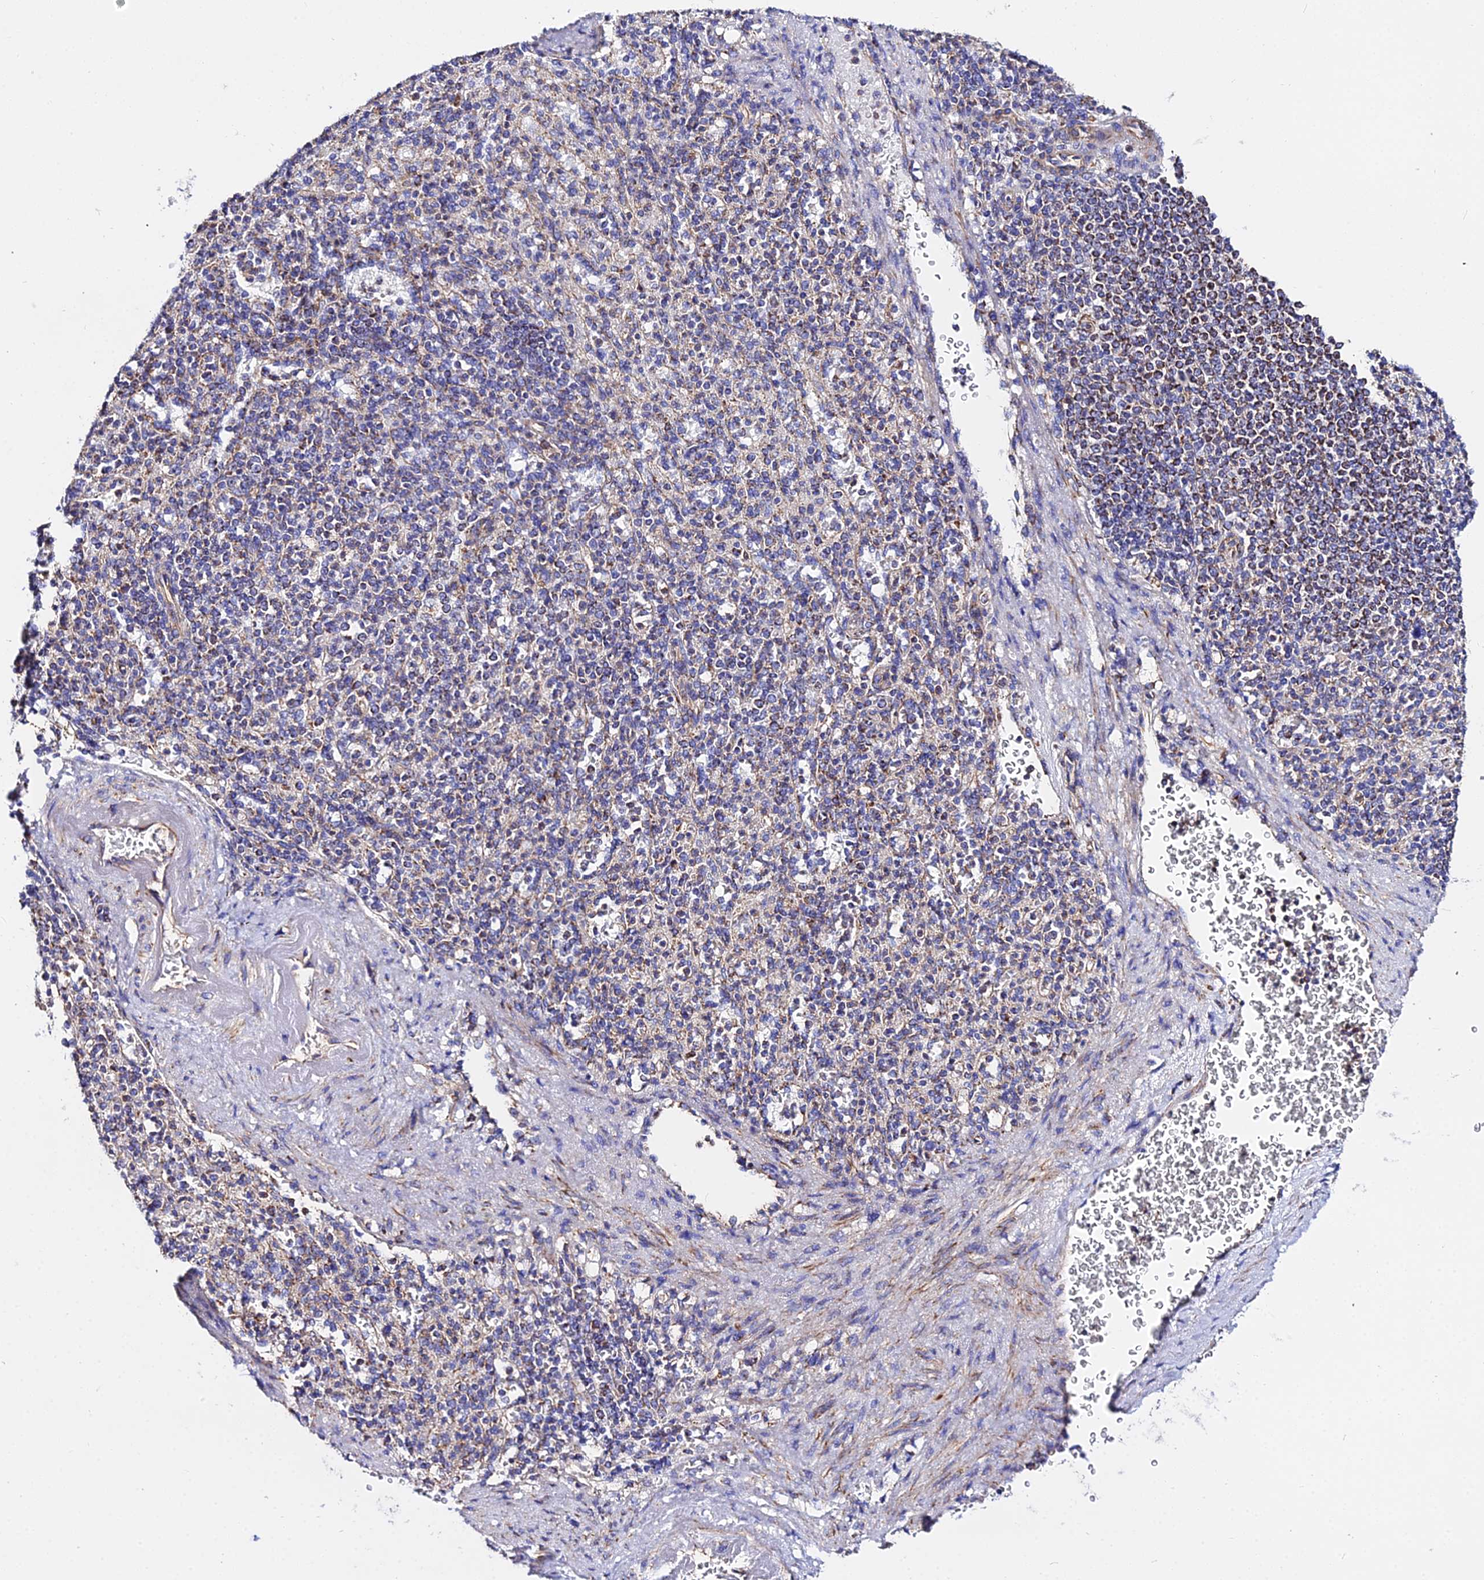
{"staining": {"intensity": "moderate", "quantity": "25%-75%", "location": "cytoplasmic/membranous"}, "tissue": "spleen", "cell_type": "Cells in red pulp", "image_type": "normal", "snomed": [{"axis": "morphology", "description": "Normal tissue, NOS"}, {"axis": "topography", "description": "Spleen"}], "caption": "High-power microscopy captured an IHC histopathology image of benign spleen, revealing moderate cytoplasmic/membranous expression in about 25%-75% of cells in red pulp.", "gene": "ZNF573", "patient": {"sex": "female", "age": 74}}